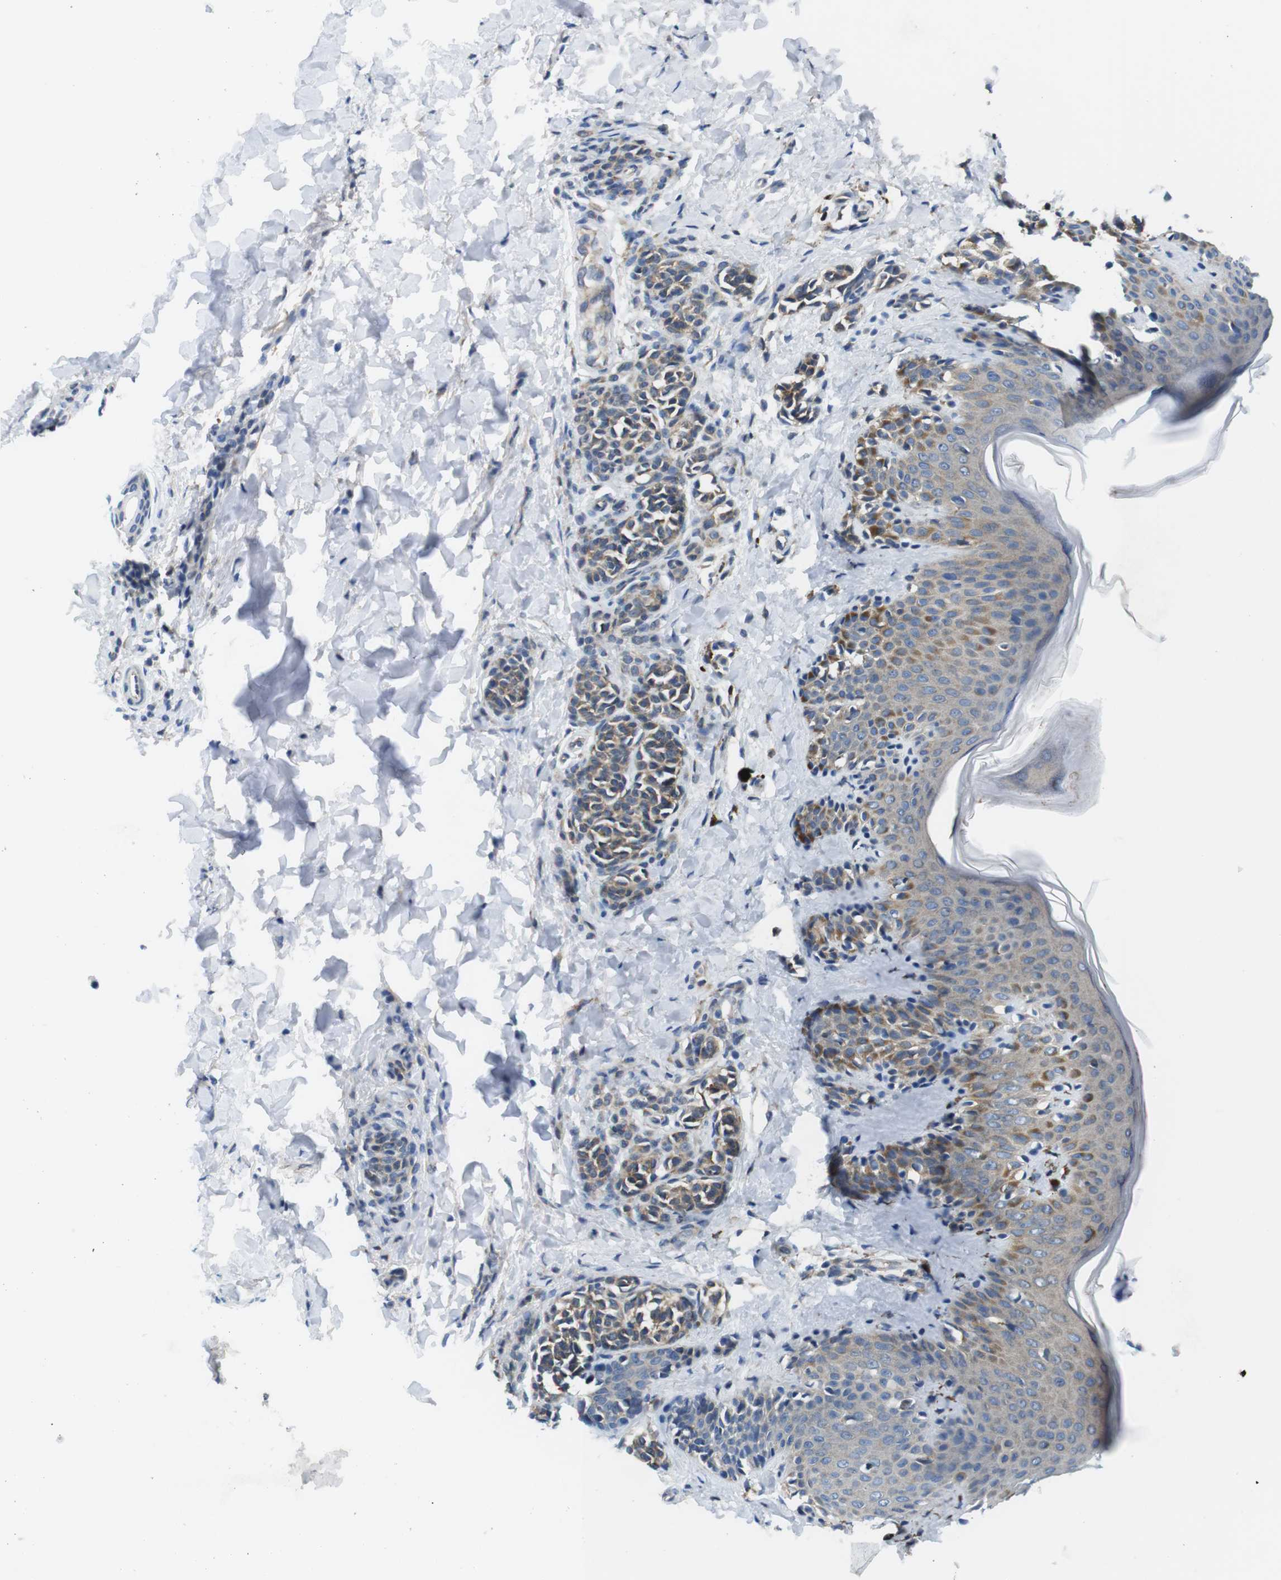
{"staining": {"intensity": "weak", "quantity": ">75%", "location": "cytoplasmic/membranous"}, "tissue": "skin", "cell_type": "Fibroblasts", "image_type": "normal", "snomed": [{"axis": "morphology", "description": "Normal tissue, NOS"}, {"axis": "topography", "description": "Skin"}], "caption": "IHC photomicrograph of benign skin stained for a protein (brown), which reveals low levels of weak cytoplasmic/membranous staining in approximately >75% of fibroblasts.", "gene": "PIK3CD", "patient": {"sex": "male", "age": 16}}